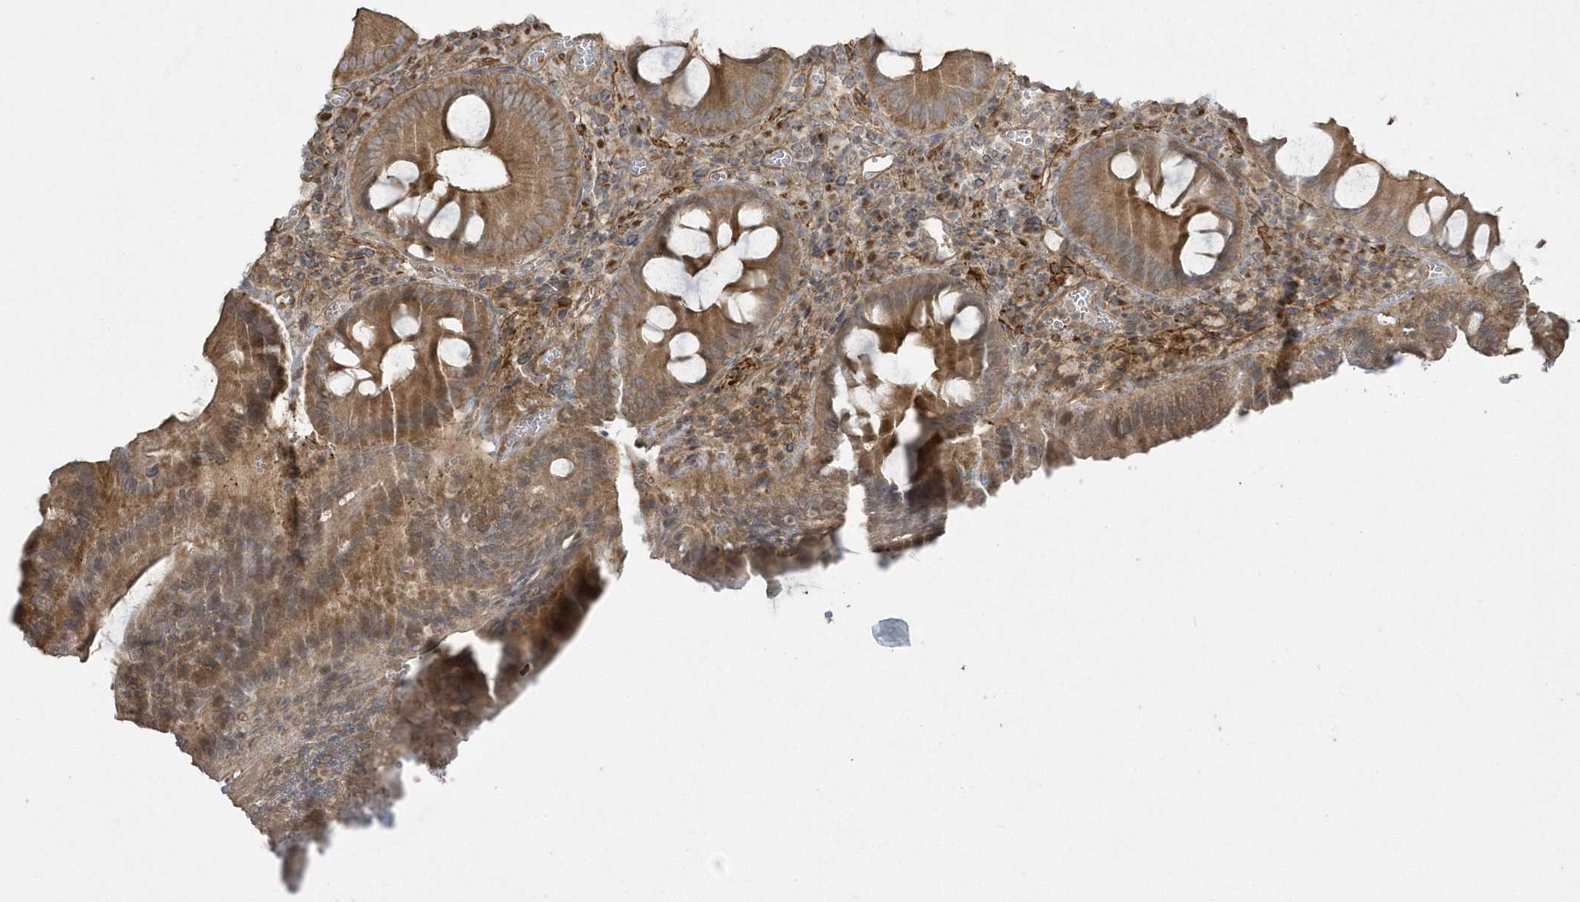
{"staining": {"intensity": "moderate", "quantity": ">75%", "location": "cytoplasmic/membranous"}, "tissue": "colorectal cancer", "cell_type": "Tumor cells", "image_type": "cancer", "snomed": [{"axis": "morphology", "description": "Adenocarcinoma, NOS"}, {"axis": "topography", "description": "Colon"}], "caption": "This is an image of immunohistochemistry staining of adenocarcinoma (colorectal), which shows moderate expression in the cytoplasmic/membranous of tumor cells.", "gene": "ARMC8", "patient": {"sex": "female", "age": 66}}